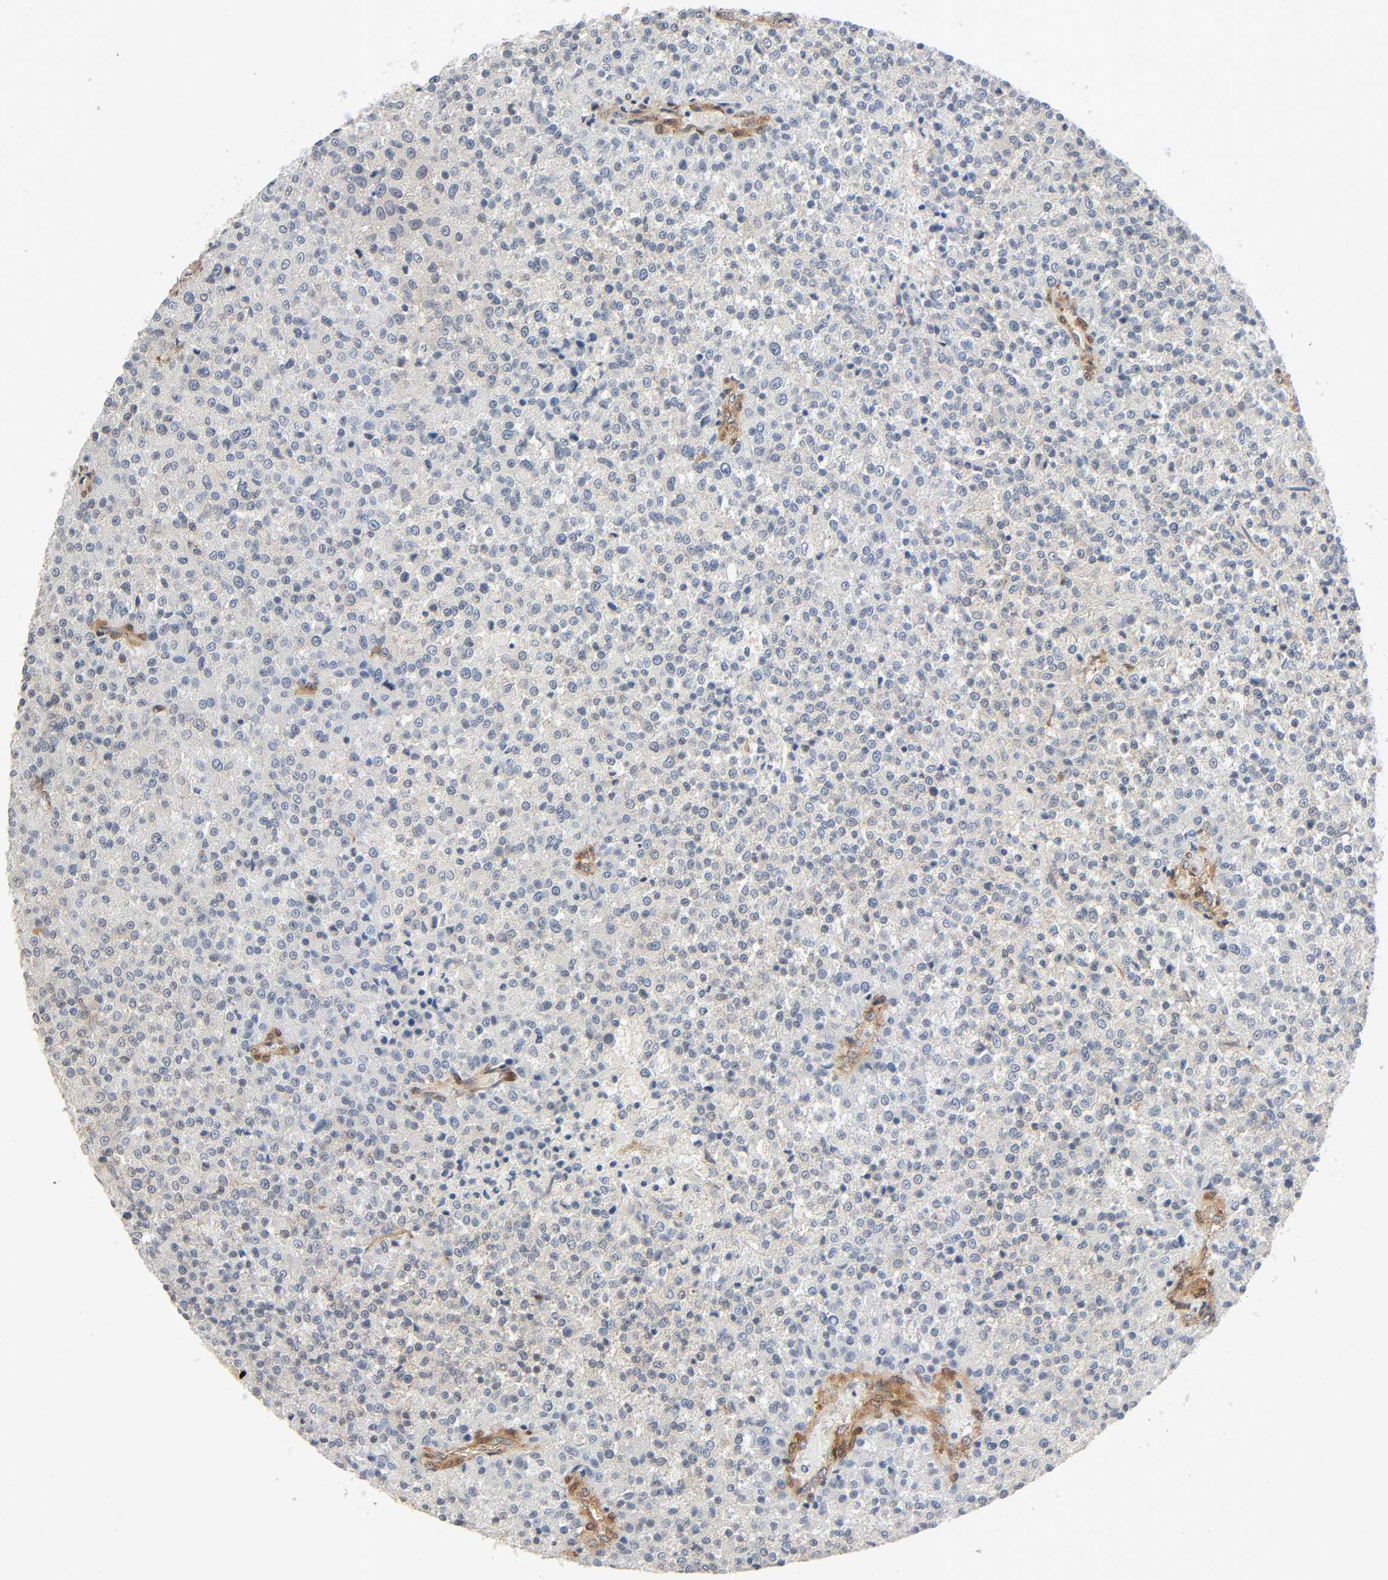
{"staining": {"intensity": "weak", "quantity": "25%-75%", "location": "cytoplasmic/membranous"}, "tissue": "testis cancer", "cell_type": "Tumor cells", "image_type": "cancer", "snomed": [{"axis": "morphology", "description": "Seminoma, NOS"}, {"axis": "topography", "description": "Testis"}], "caption": "Seminoma (testis) was stained to show a protein in brown. There is low levels of weak cytoplasmic/membranous expression in approximately 25%-75% of tumor cells. The staining was performed using DAB, with brown indicating positive protein expression. Nuclei are stained blue with hematoxylin.", "gene": "PTK2", "patient": {"sex": "male", "age": 59}}